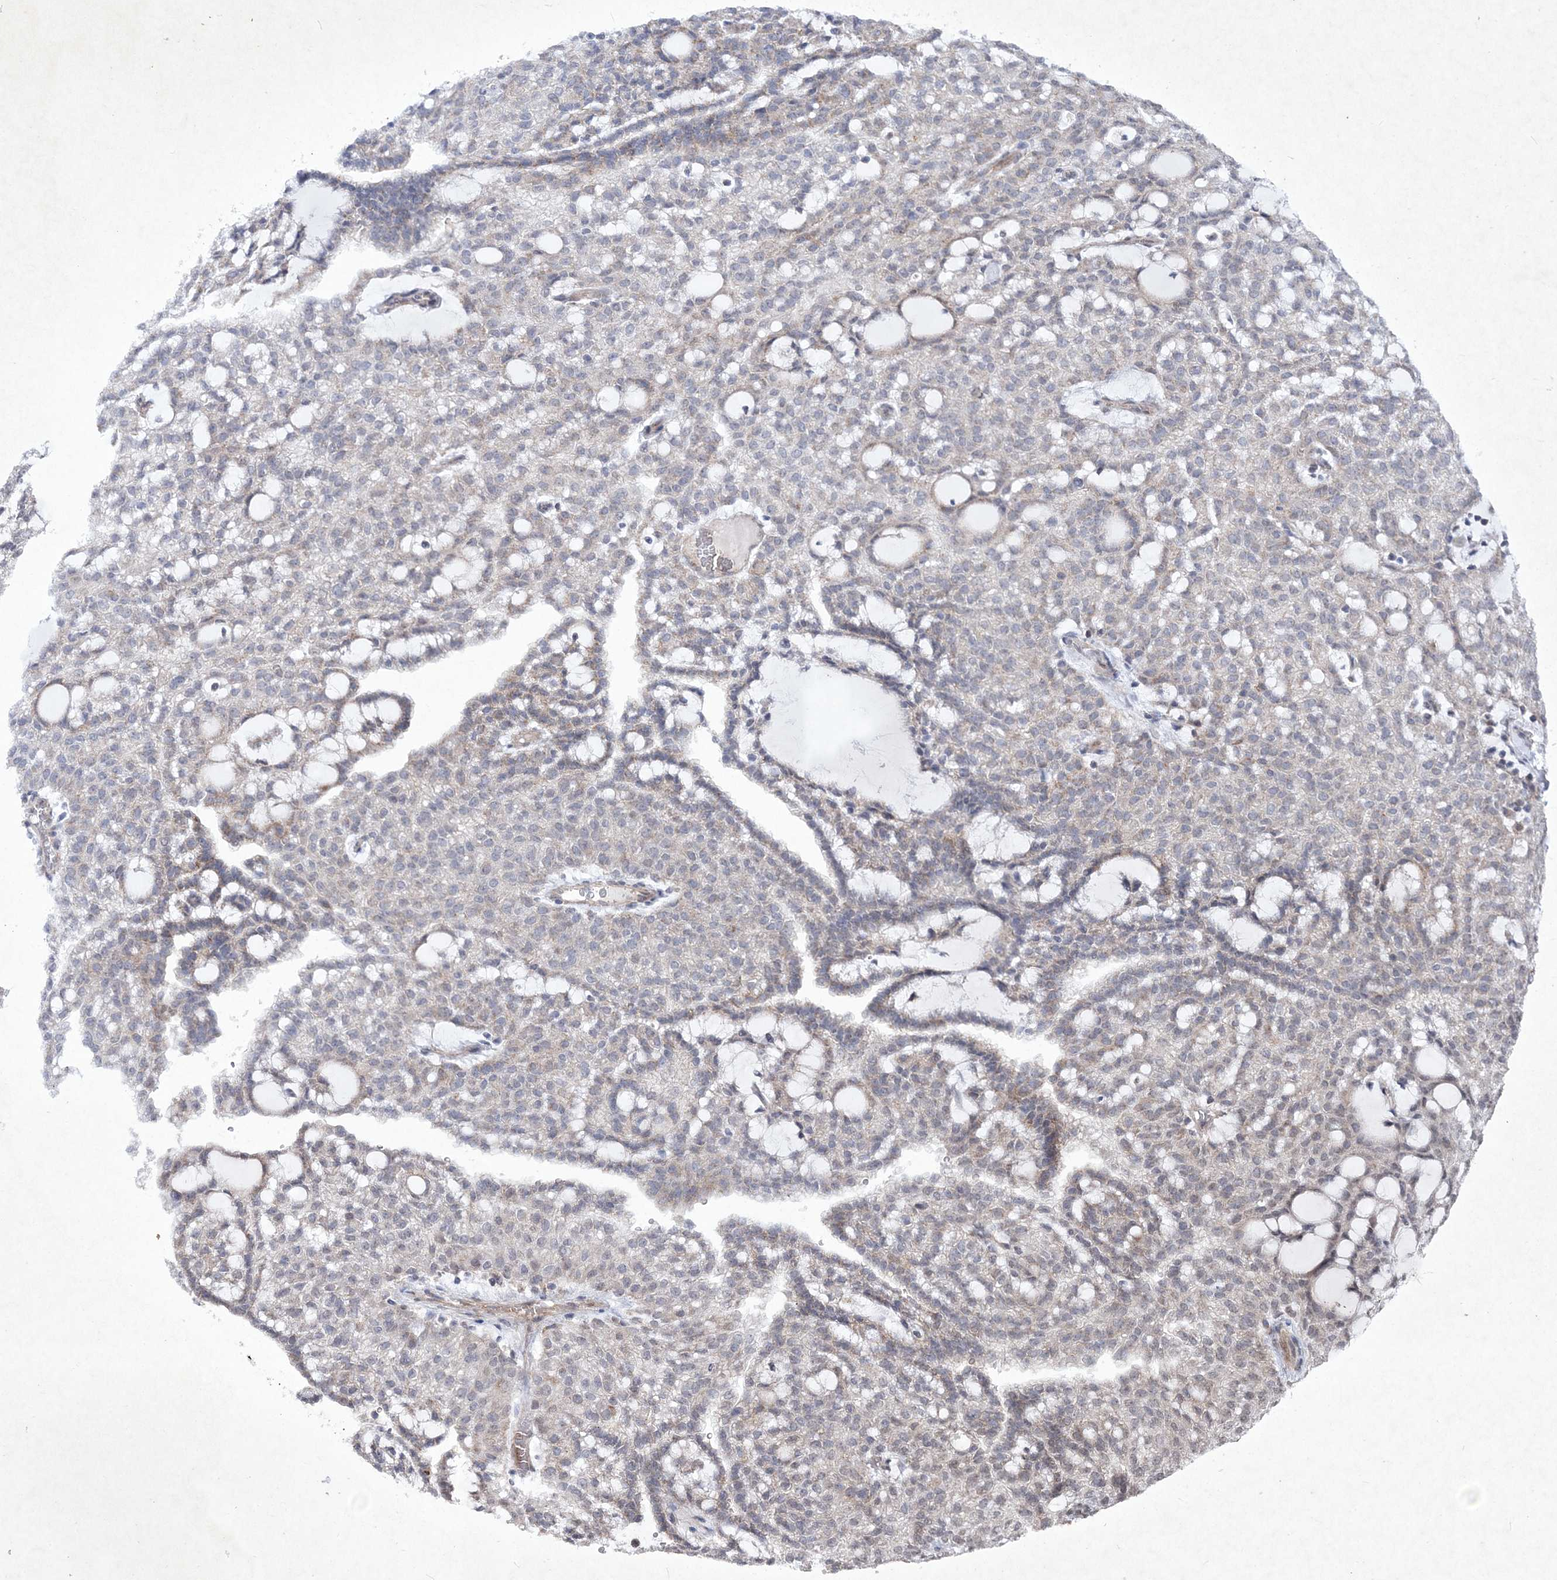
{"staining": {"intensity": "weak", "quantity": "25%-75%", "location": "cytoplasmic/membranous"}, "tissue": "renal cancer", "cell_type": "Tumor cells", "image_type": "cancer", "snomed": [{"axis": "morphology", "description": "Adenocarcinoma, NOS"}, {"axis": "topography", "description": "Kidney"}], "caption": "Protein expression analysis of human adenocarcinoma (renal) reveals weak cytoplasmic/membranous expression in approximately 25%-75% of tumor cells. The protein of interest is stained brown, and the nuclei are stained in blue (DAB (3,3'-diaminobenzidine) IHC with brightfield microscopy, high magnification).", "gene": "SOWAHB", "patient": {"sex": "male", "age": 63}}